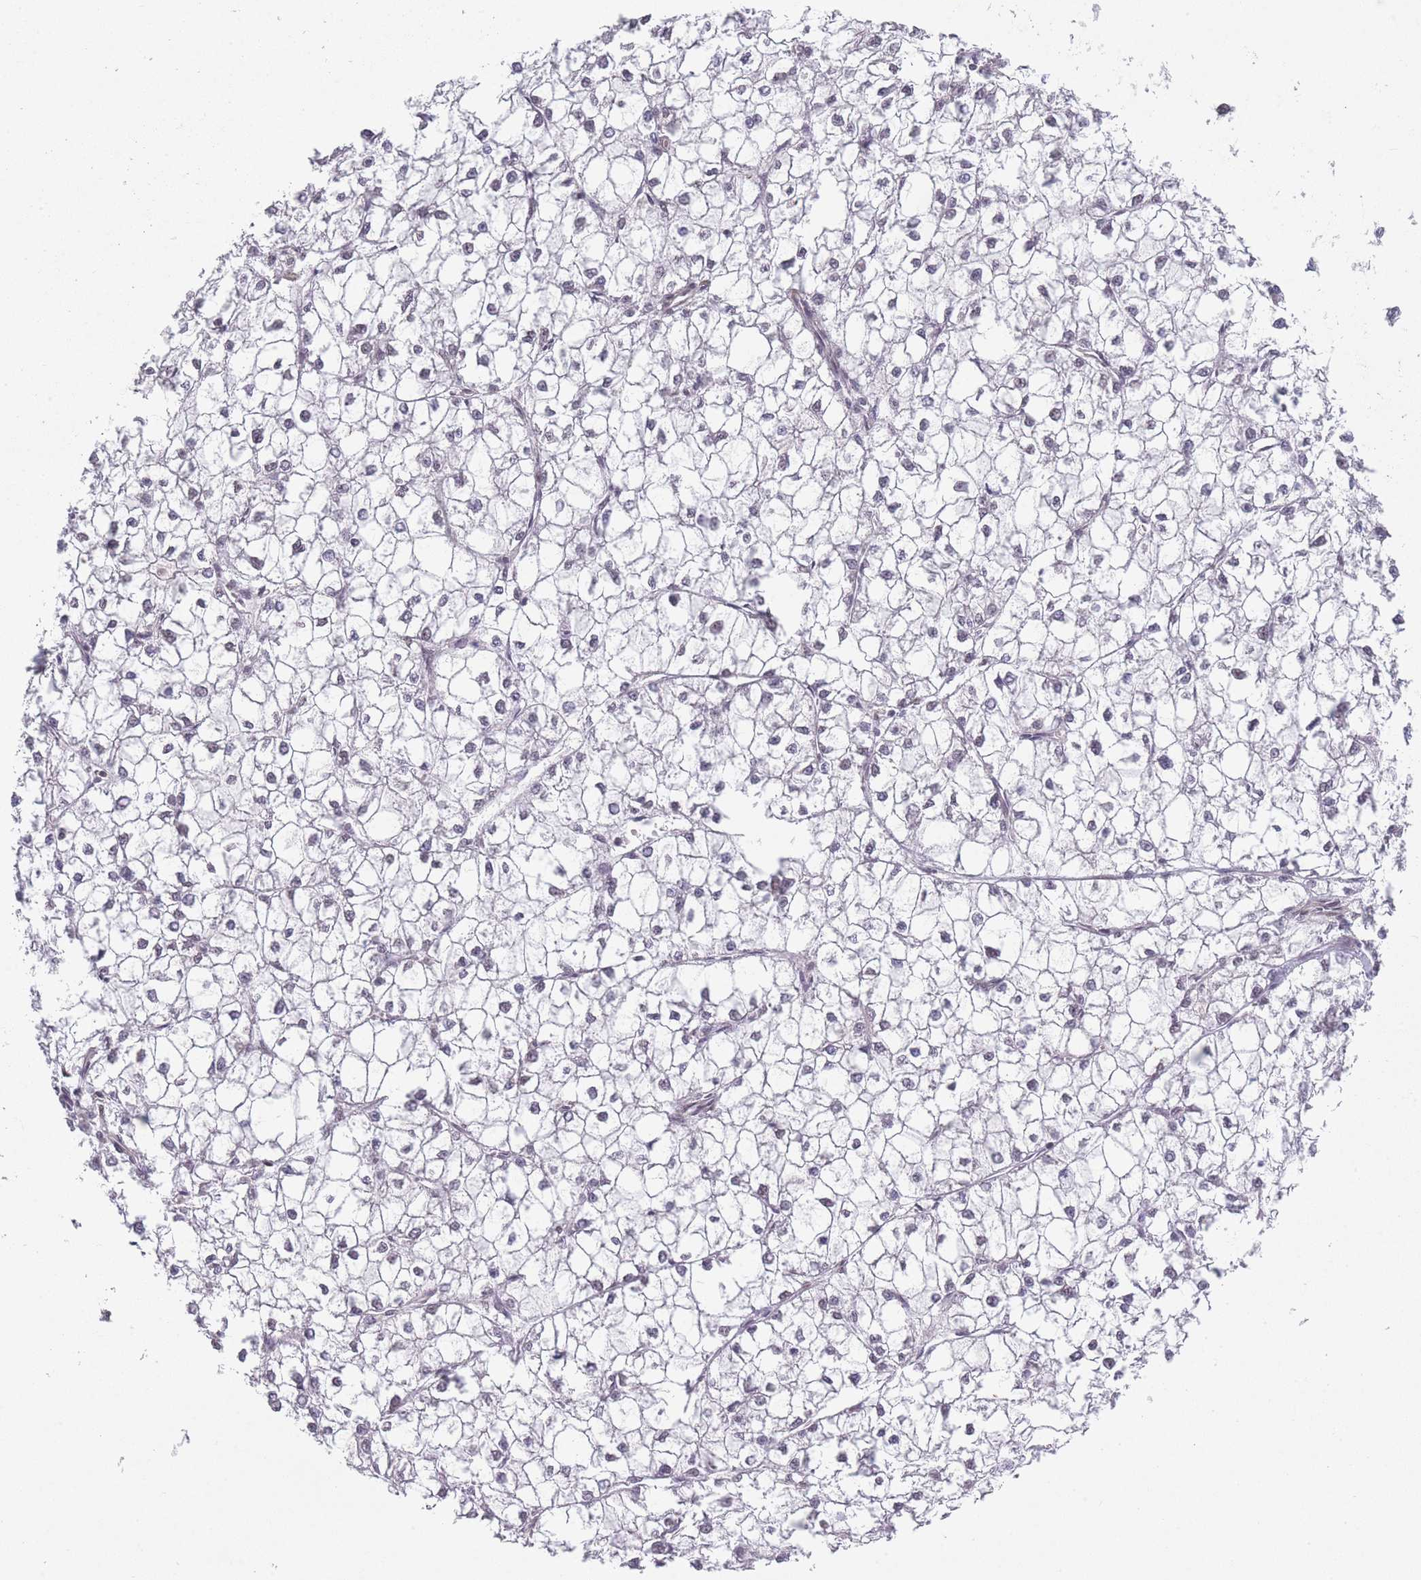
{"staining": {"intensity": "negative", "quantity": "none", "location": "none"}, "tissue": "liver cancer", "cell_type": "Tumor cells", "image_type": "cancer", "snomed": [{"axis": "morphology", "description": "Carcinoma, Hepatocellular, NOS"}, {"axis": "topography", "description": "Liver"}], "caption": "This is an immunohistochemistry (IHC) photomicrograph of human liver cancer (hepatocellular carcinoma). There is no expression in tumor cells.", "gene": "SIN3B", "patient": {"sex": "female", "age": 43}}